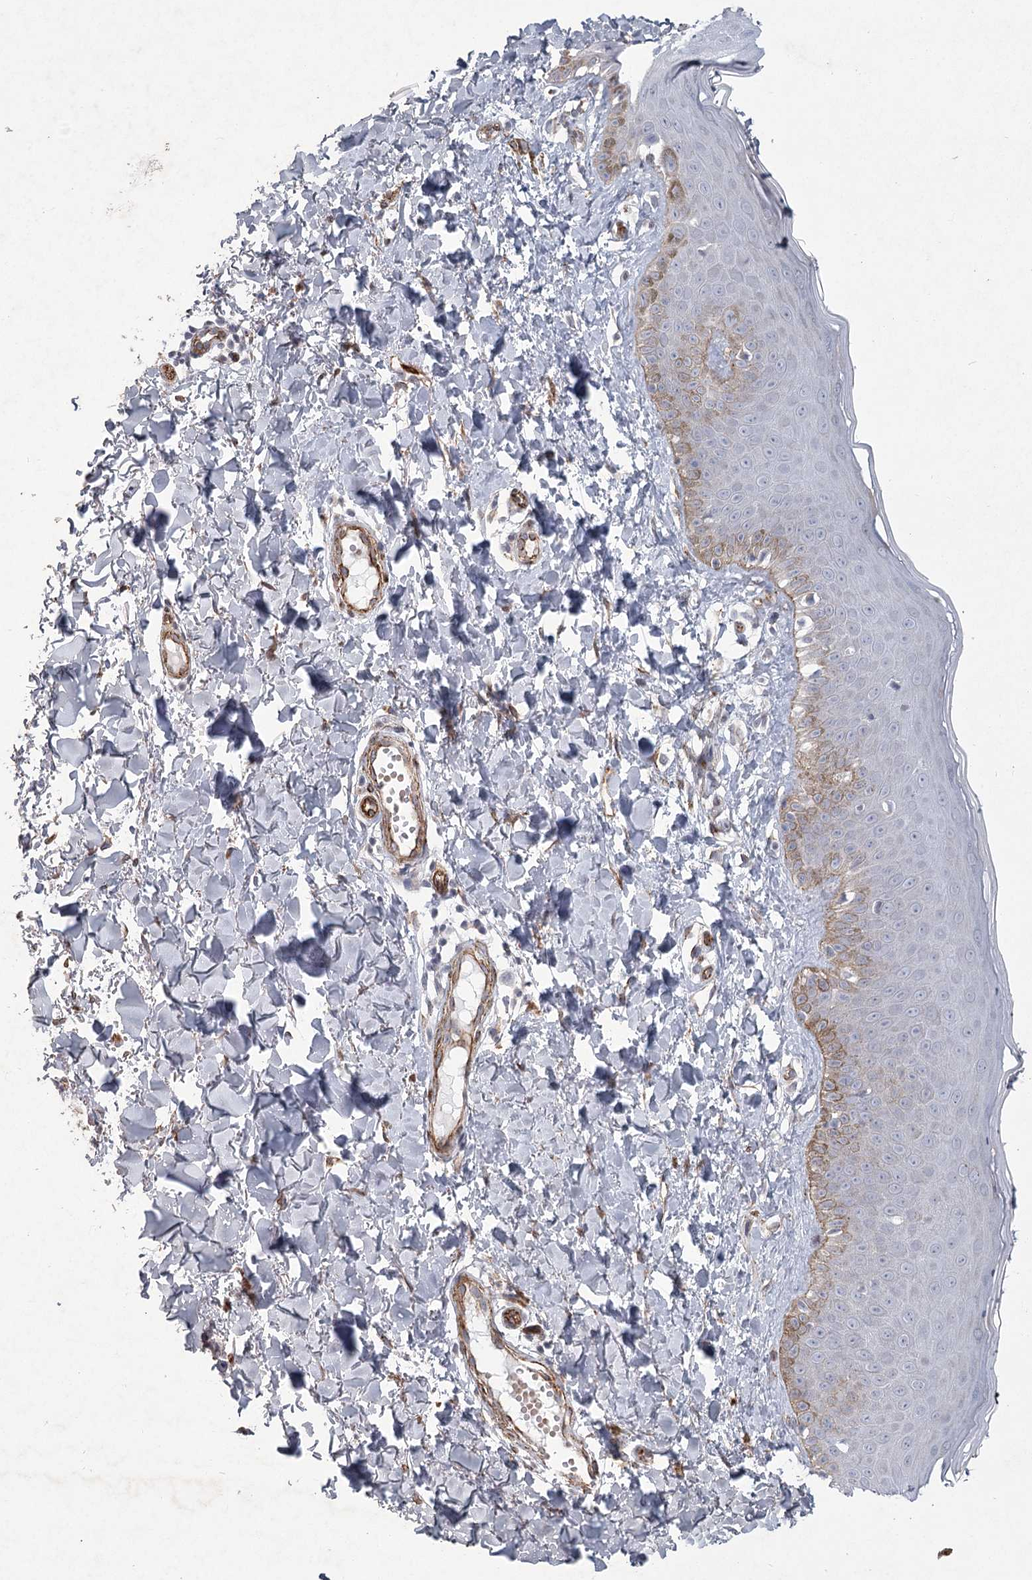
{"staining": {"intensity": "moderate", "quantity": "<25%", "location": "cytoplasmic/membranous"}, "tissue": "skin", "cell_type": "Fibroblasts", "image_type": "normal", "snomed": [{"axis": "morphology", "description": "Normal tissue, NOS"}, {"axis": "topography", "description": "Skin"}], "caption": "Protein expression by immunohistochemistry displays moderate cytoplasmic/membranous positivity in approximately <25% of fibroblasts in unremarkable skin. Nuclei are stained in blue.", "gene": "MEPE", "patient": {"sex": "male", "age": 52}}